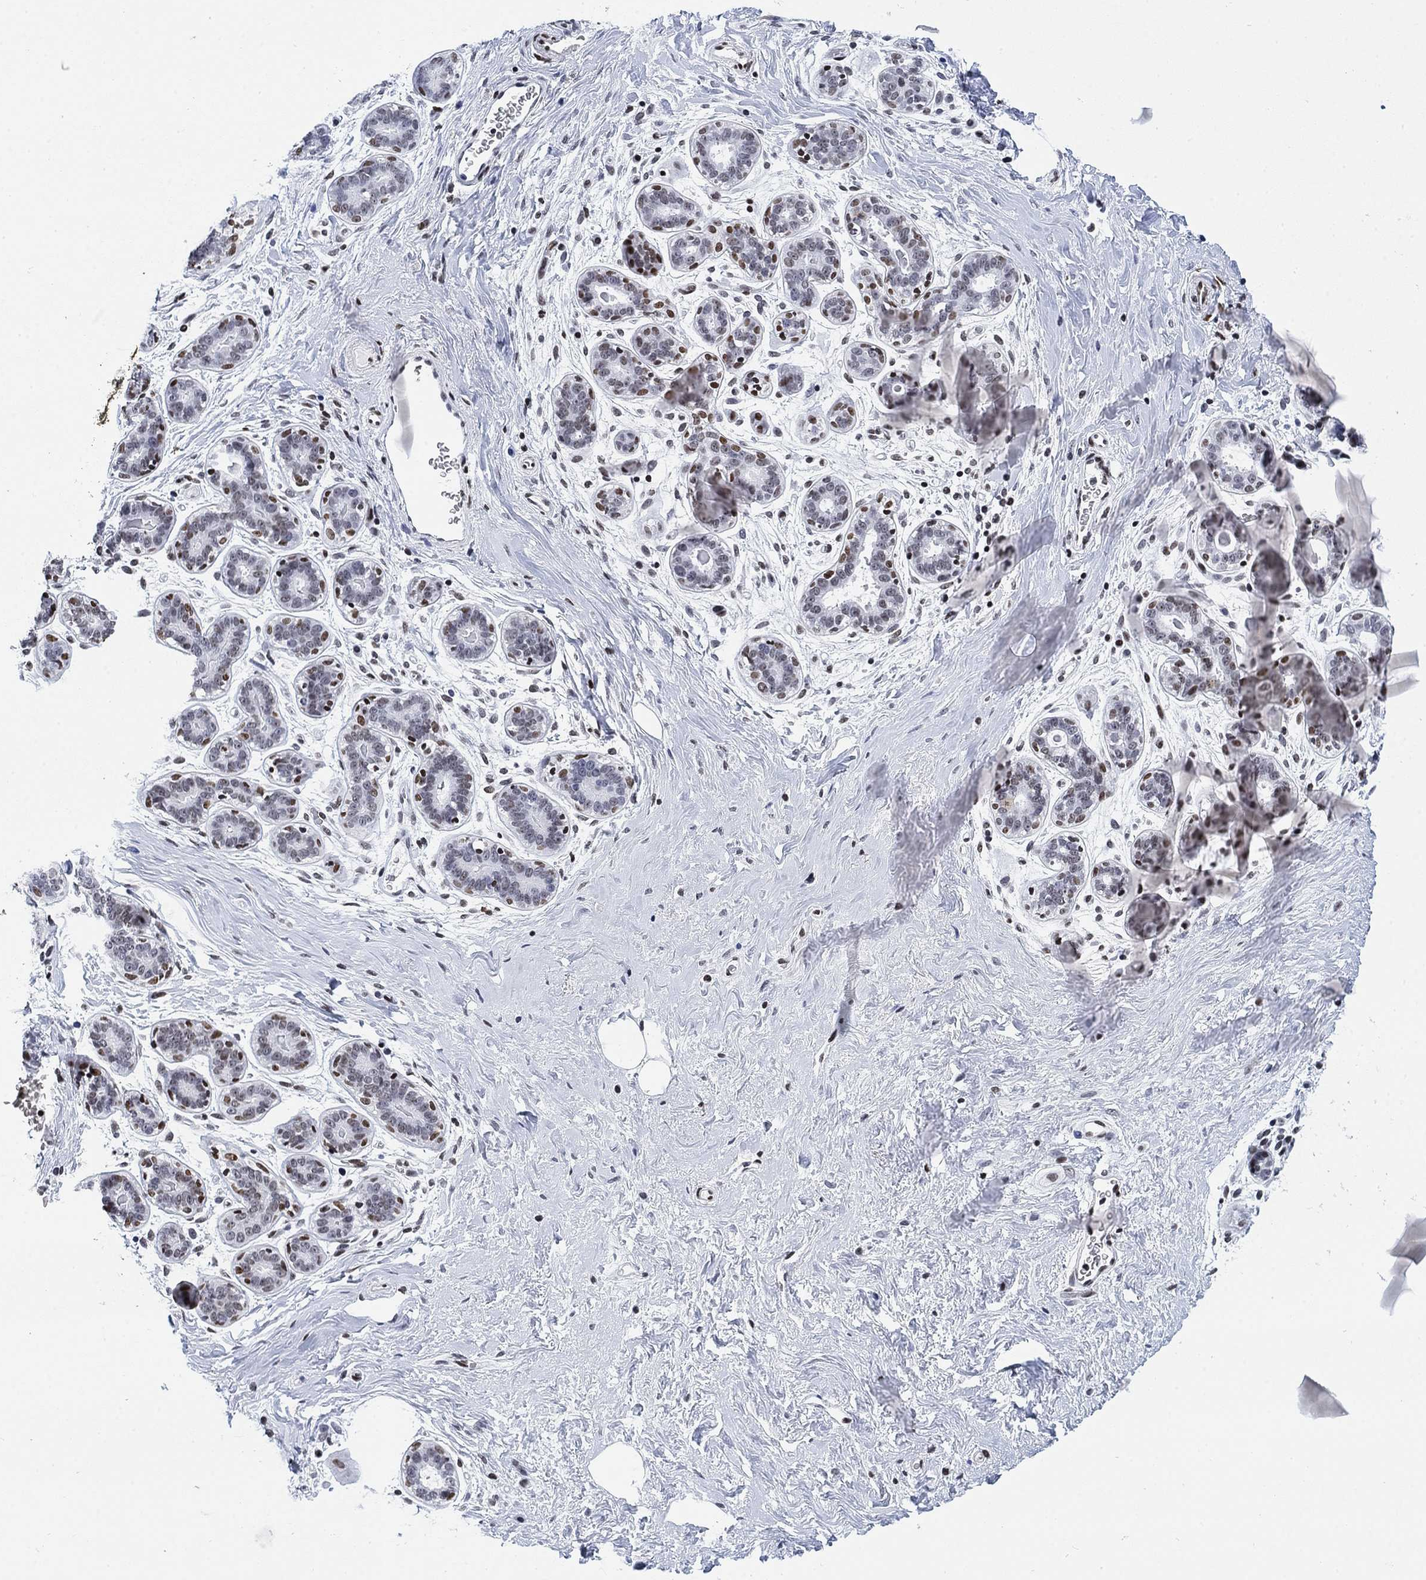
{"staining": {"intensity": "moderate", "quantity": "<25%", "location": "nuclear"}, "tissue": "breast", "cell_type": "Glandular cells", "image_type": "normal", "snomed": [{"axis": "morphology", "description": "Normal tissue, NOS"}, {"axis": "topography", "description": "Breast"}], "caption": "Breast stained with DAB (3,3'-diaminobenzidine) immunohistochemistry exhibits low levels of moderate nuclear expression in approximately <25% of glandular cells.", "gene": "H1", "patient": {"sex": "female", "age": 43}}